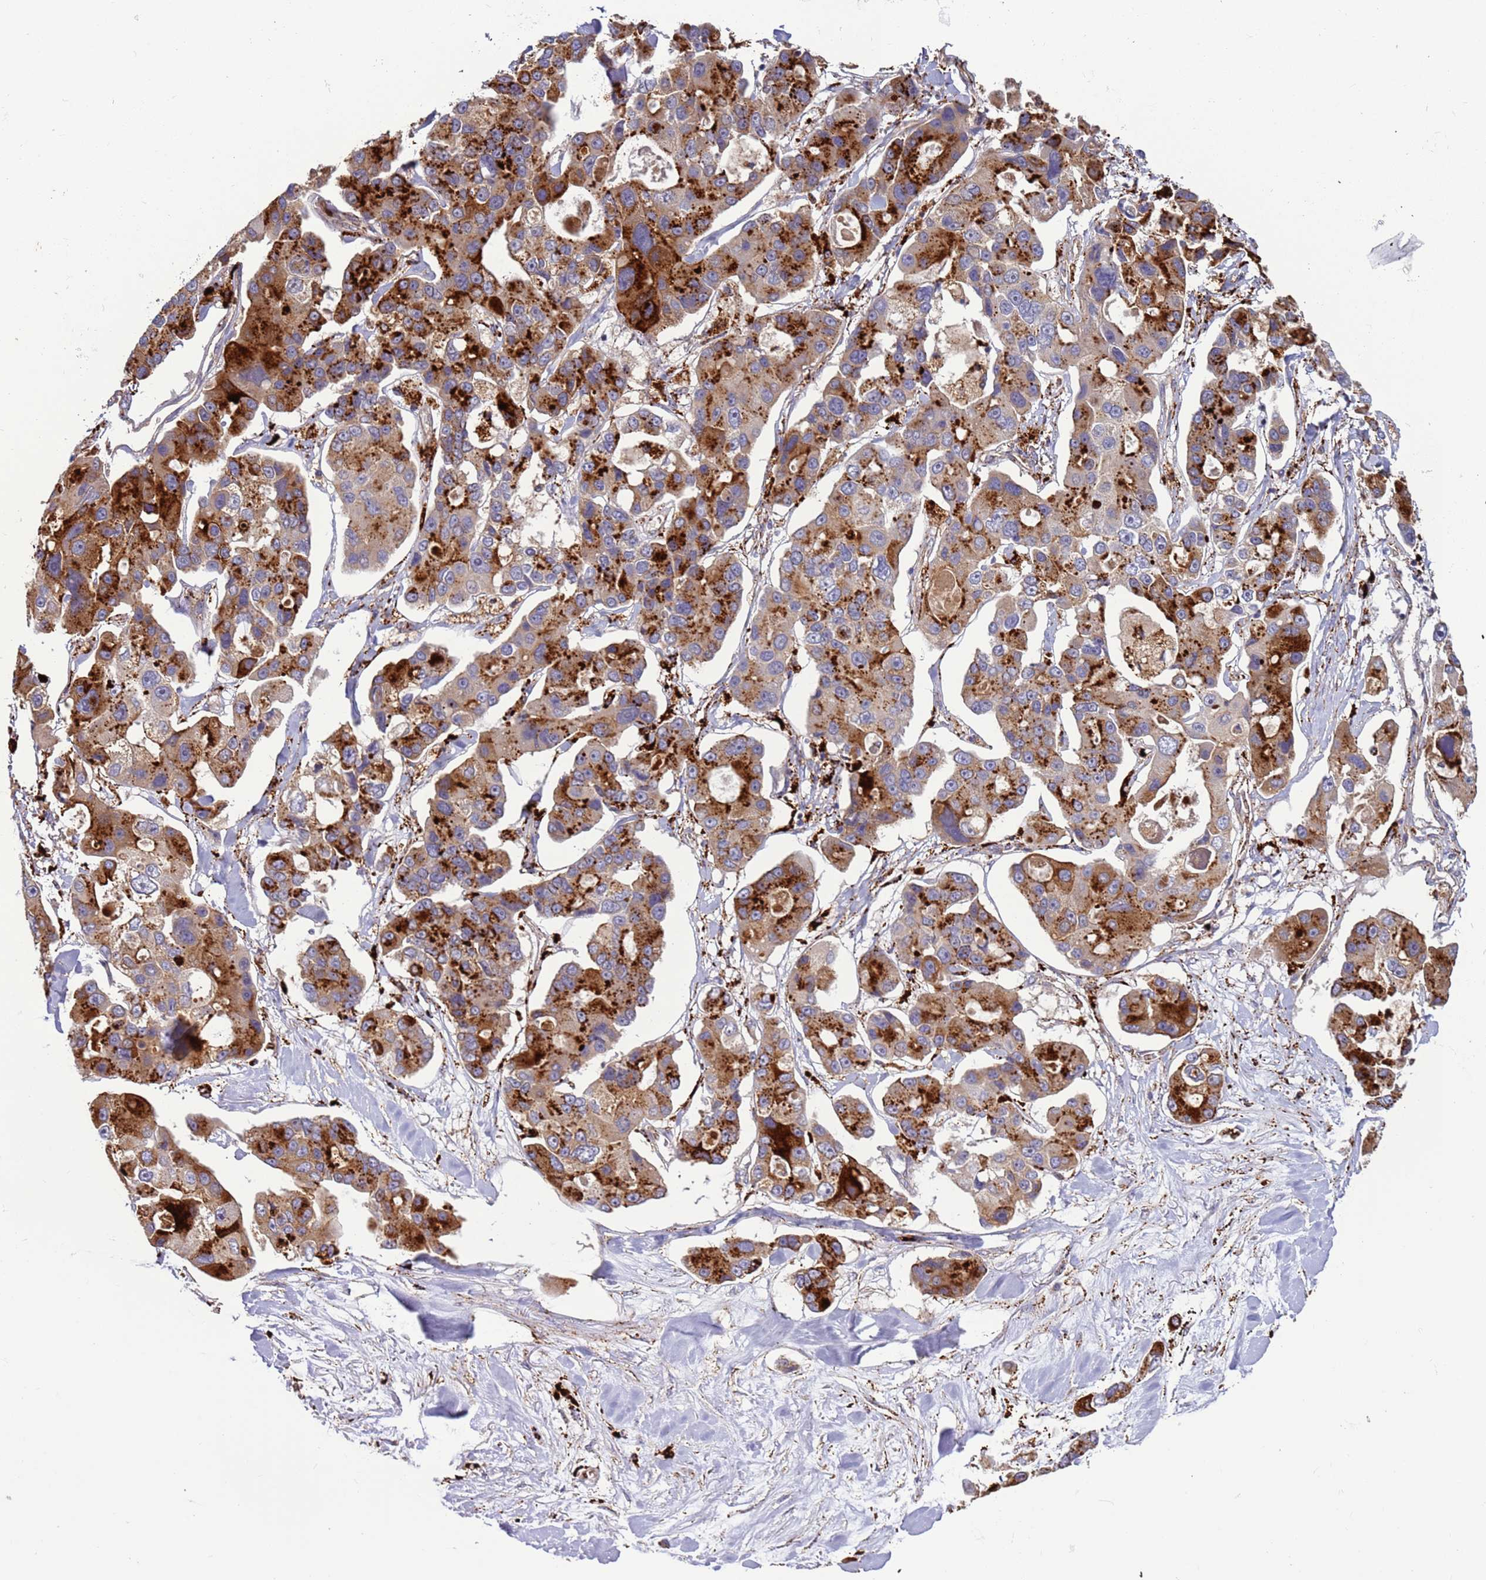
{"staining": {"intensity": "strong", "quantity": ">75%", "location": "cytoplasmic/membranous"}, "tissue": "lung cancer", "cell_type": "Tumor cells", "image_type": "cancer", "snomed": [{"axis": "morphology", "description": "Adenocarcinoma, NOS"}, {"axis": "topography", "description": "Lung"}], "caption": "A high amount of strong cytoplasmic/membranous positivity is seen in about >75% of tumor cells in lung cancer (adenocarcinoma) tissue.", "gene": "VPS36", "patient": {"sex": "female", "age": 54}}